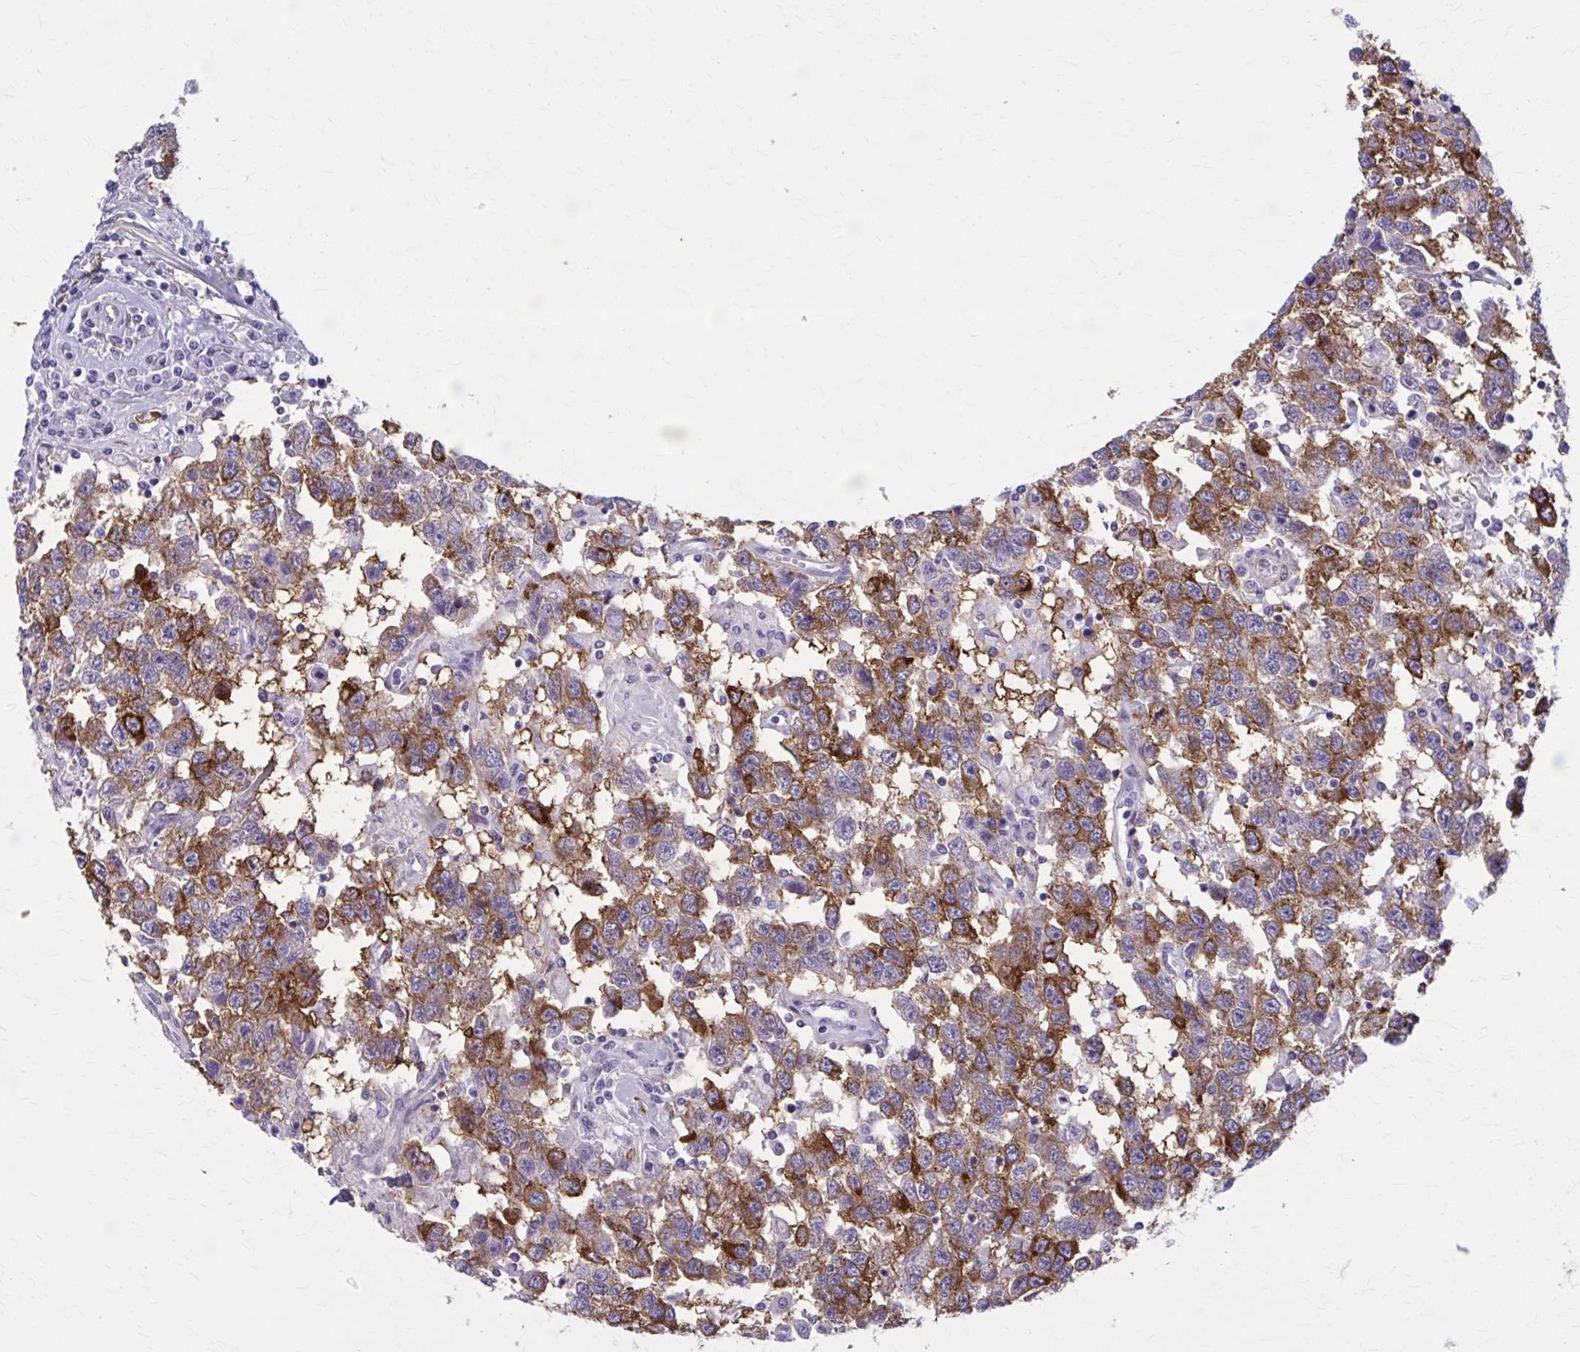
{"staining": {"intensity": "moderate", "quantity": "25%-75%", "location": "cytoplasmic/membranous"}, "tissue": "testis cancer", "cell_type": "Tumor cells", "image_type": "cancer", "snomed": [{"axis": "morphology", "description": "Seminoma, NOS"}, {"axis": "topography", "description": "Testis"}], "caption": "Tumor cells show medium levels of moderate cytoplasmic/membranous staining in approximately 25%-75% of cells in human testis cancer (seminoma).", "gene": "AKAP12", "patient": {"sex": "male", "age": 41}}